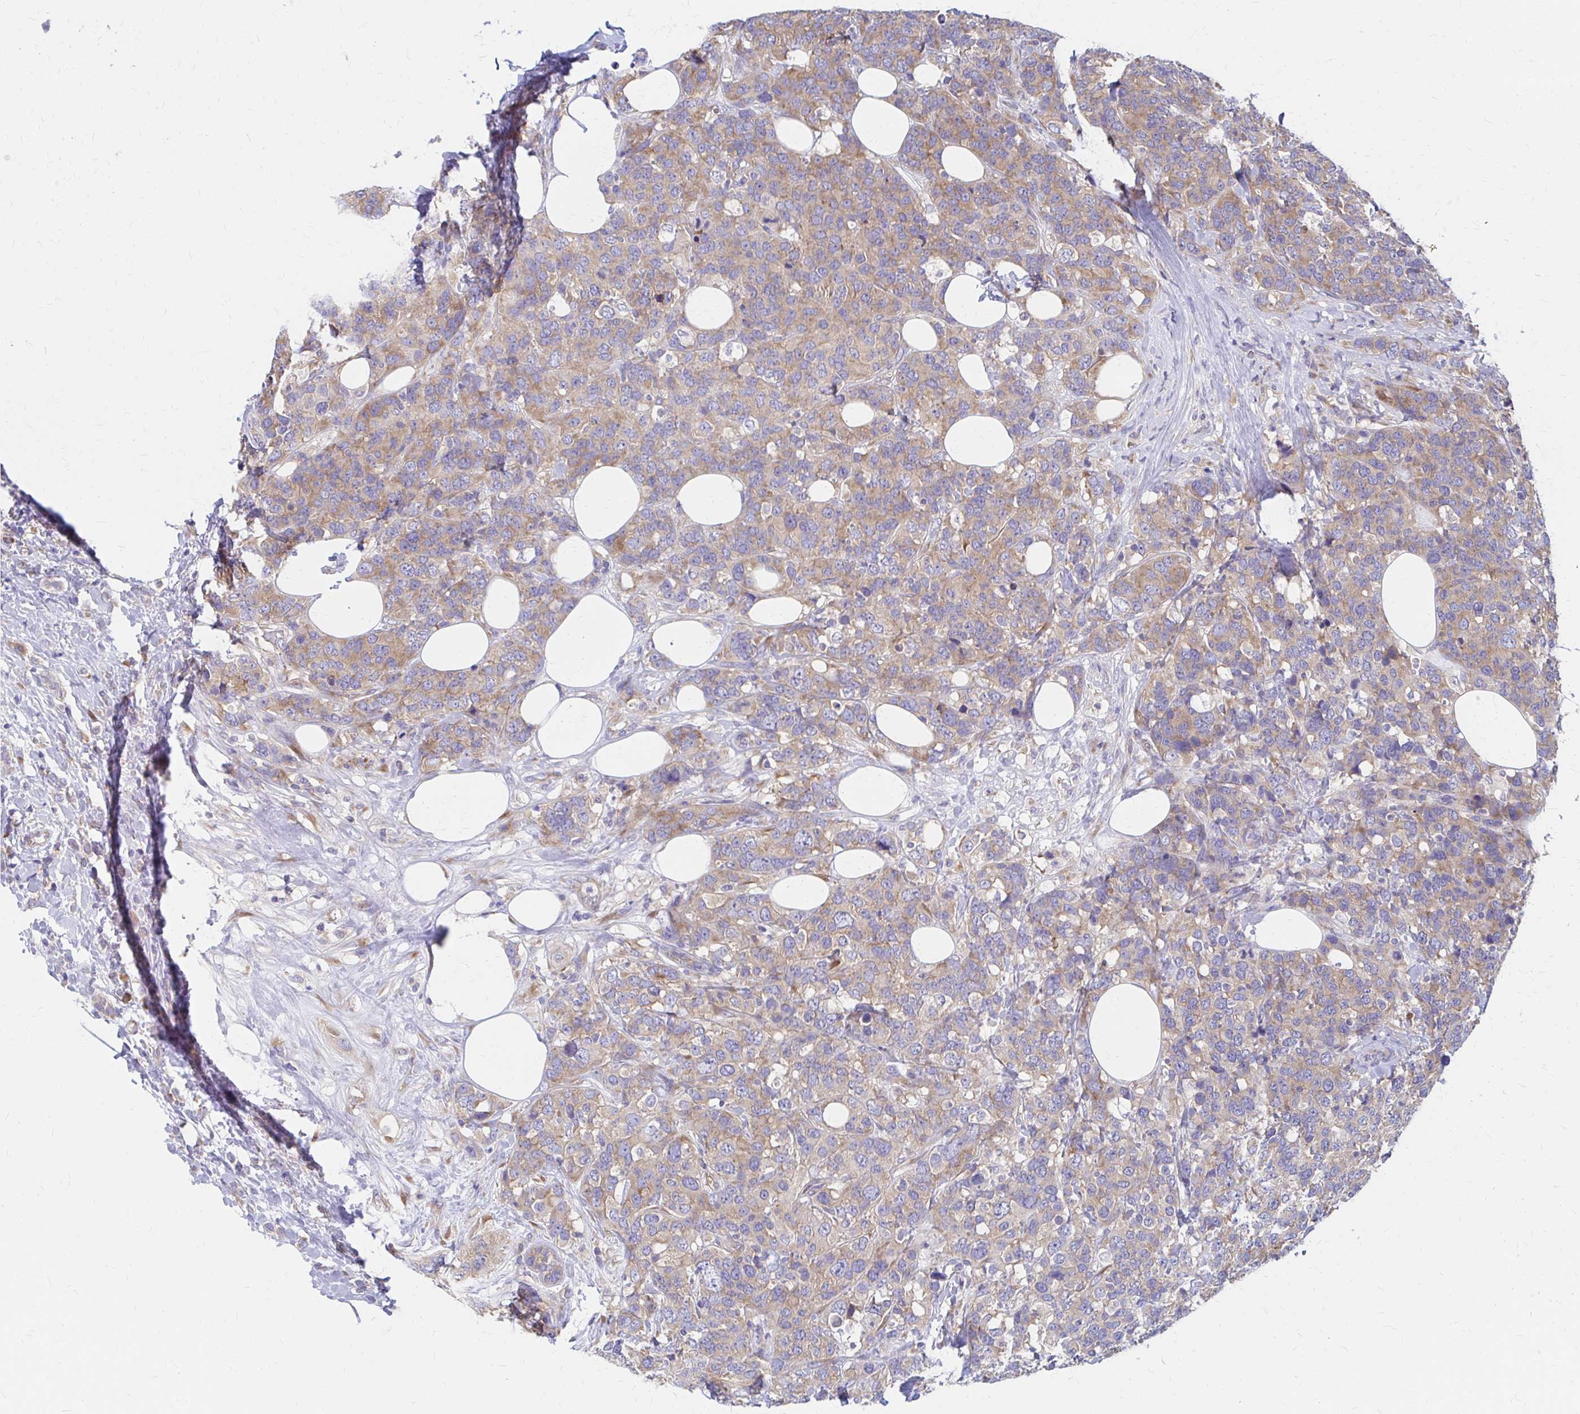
{"staining": {"intensity": "weak", "quantity": "25%-75%", "location": "cytoplasmic/membranous"}, "tissue": "breast cancer", "cell_type": "Tumor cells", "image_type": "cancer", "snomed": [{"axis": "morphology", "description": "Lobular carcinoma"}, {"axis": "topography", "description": "Breast"}], "caption": "Breast cancer (lobular carcinoma) stained with a protein marker displays weak staining in tumor cells.", "gene": "RPL27A", "patient": {"sex": "female", "age": 59}}